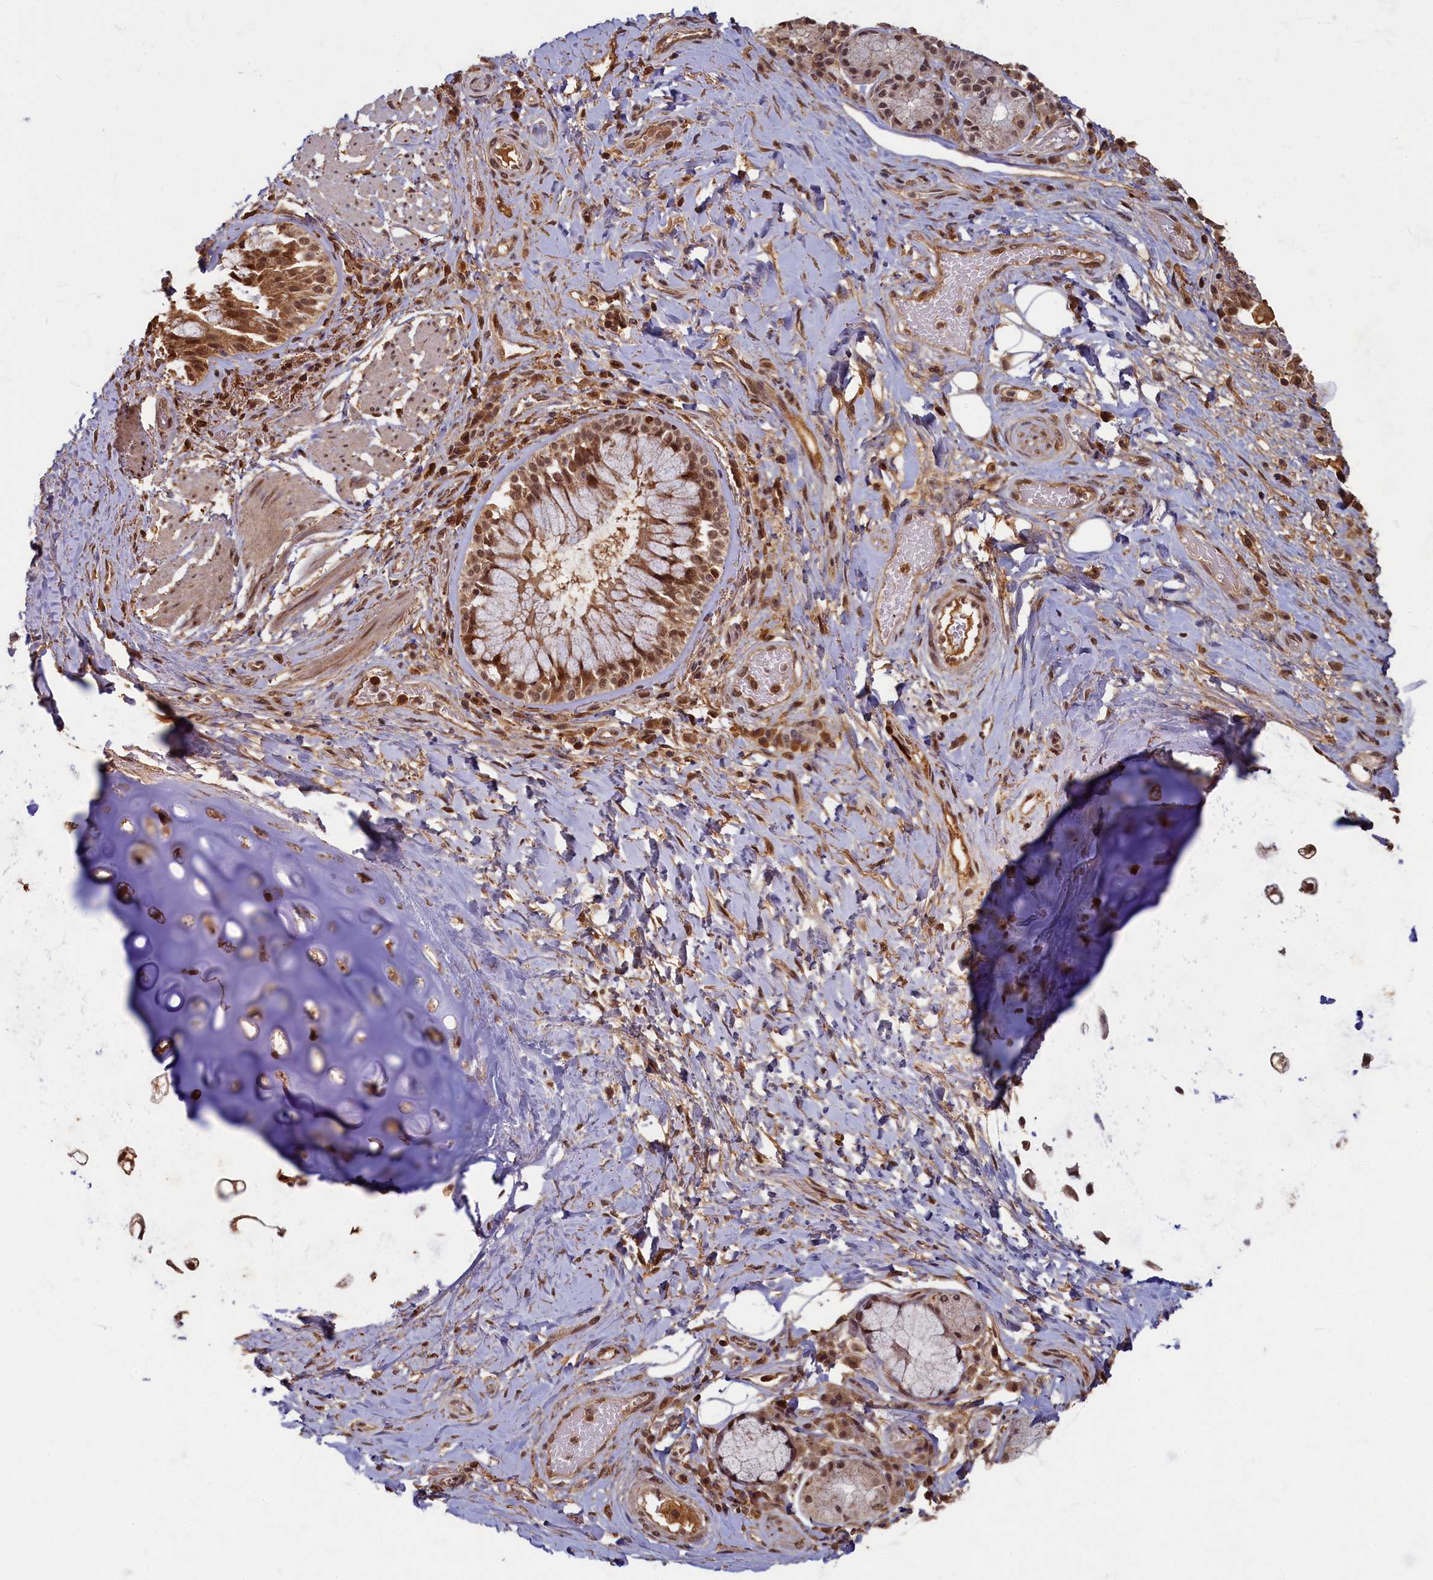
{"staining": {"intensity": "weak", "quantity": "25%-75%", "location": "cytoplasmic/membranous"}, "tissue": "adipose tissue", "cell_type": "Adipocytes", "image_type": "normal", "snomed": [{"axis": "morphology", "description": "Normal tissue, NOS"}, {"axis": "morphology", "description": "Squamous cell carcinoma, NOS"}, {"axis": "topography", "description": "Bronchus"}, {"axis": "topography", "description": "Lung"}], "caption": "Protein expression analysis of benign human adipose tissue reveals weak cytoplasmic/membranous staining in approximately 25%-75% of adipocytes.", "gene": "BRCA1", "patient": {"sex": "male", "age": 64}}